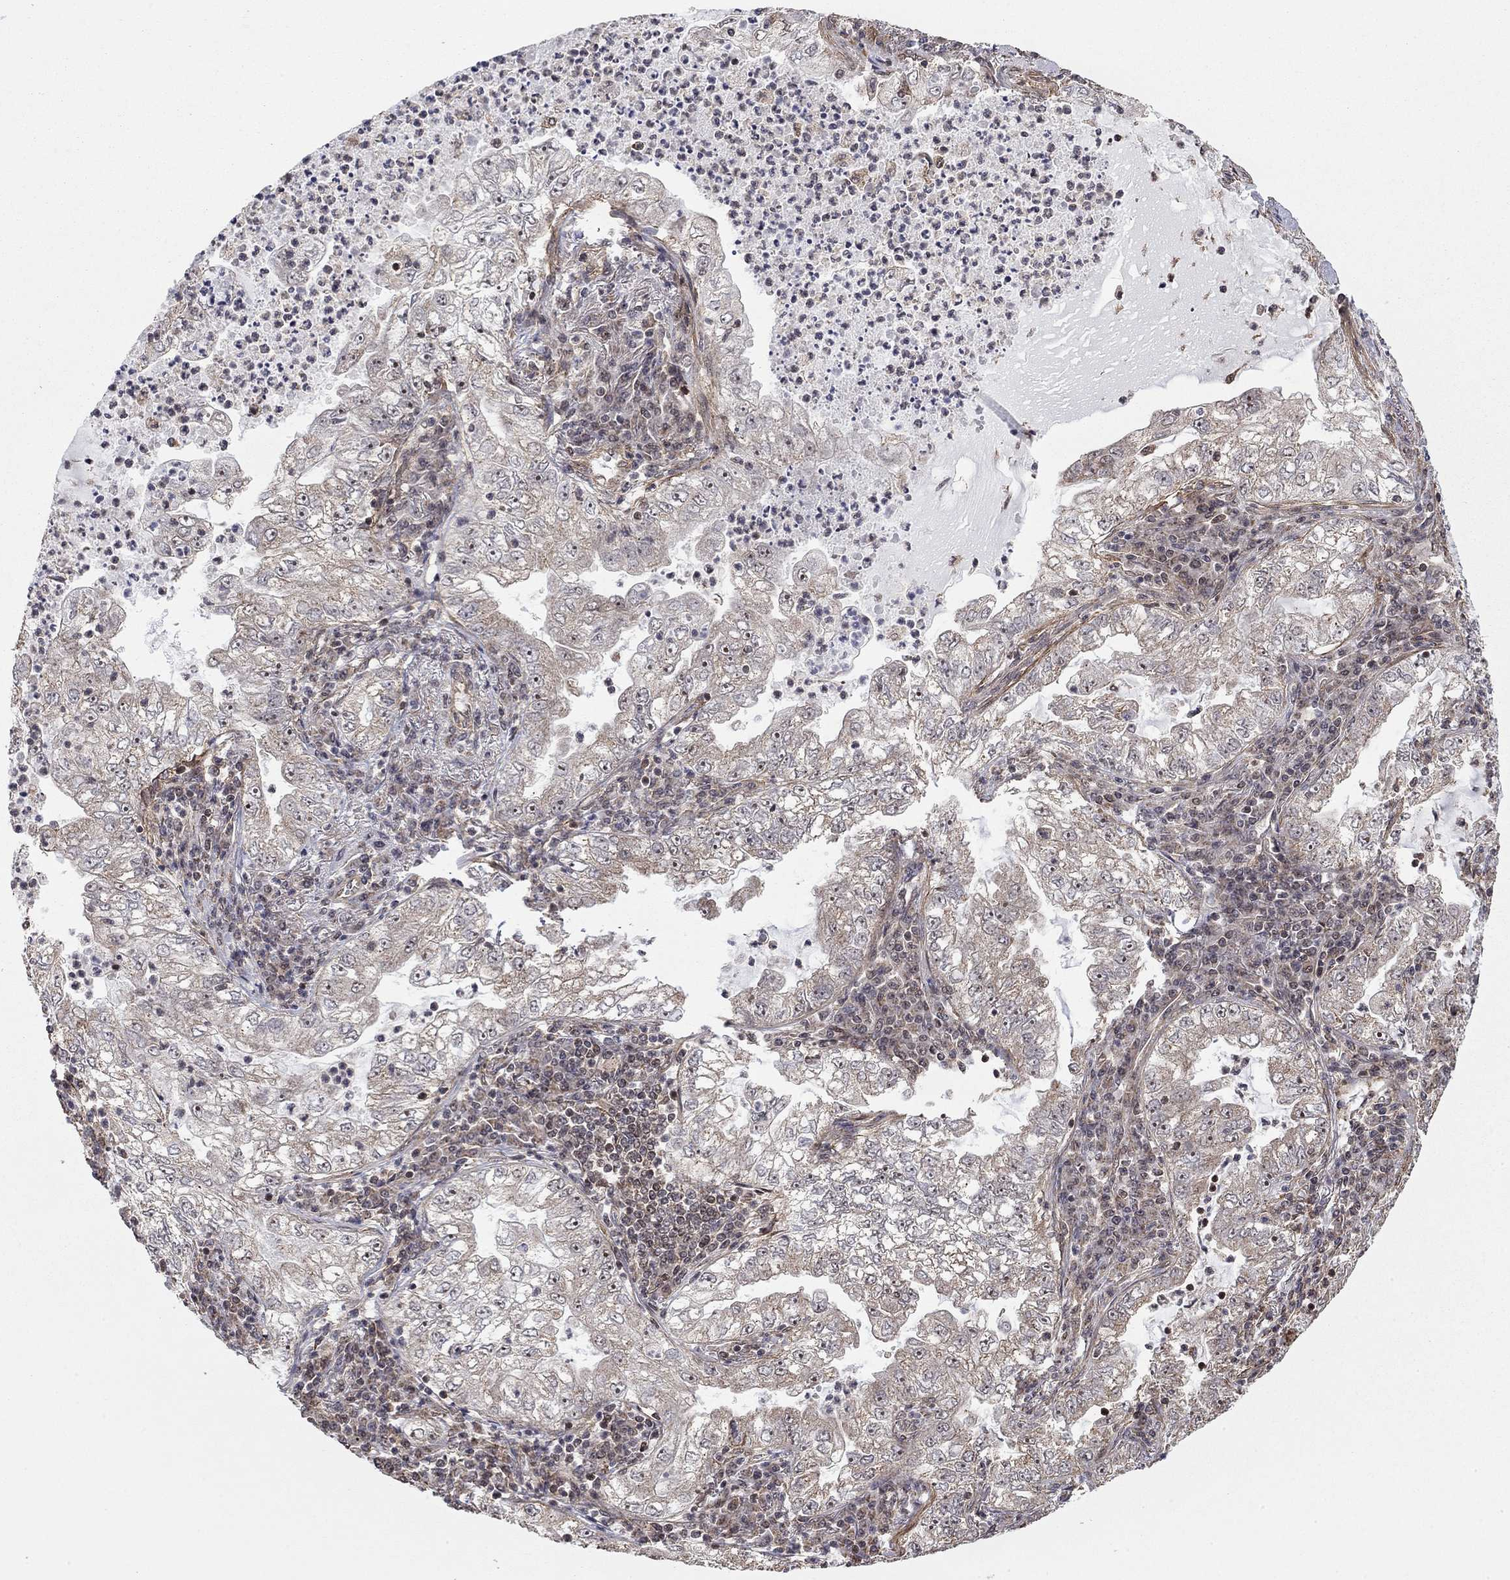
{"staining": {"intensity": "negative", "quantity": "none", "location": "none"}, "tissue": "lung cancer", "cell_type": "Tumor cells", "image_type": "cancer", "snomed": [{"axis": "morphology", "description": "Adenocarcinoma, NOS"}, {"axis": "topography", "description": "Lung"}], "caption": "Tumor cells show no significant protein positivity in lung cancer.", "gene": "TDP1", "patient": {"sex": "female", "age": 73}}